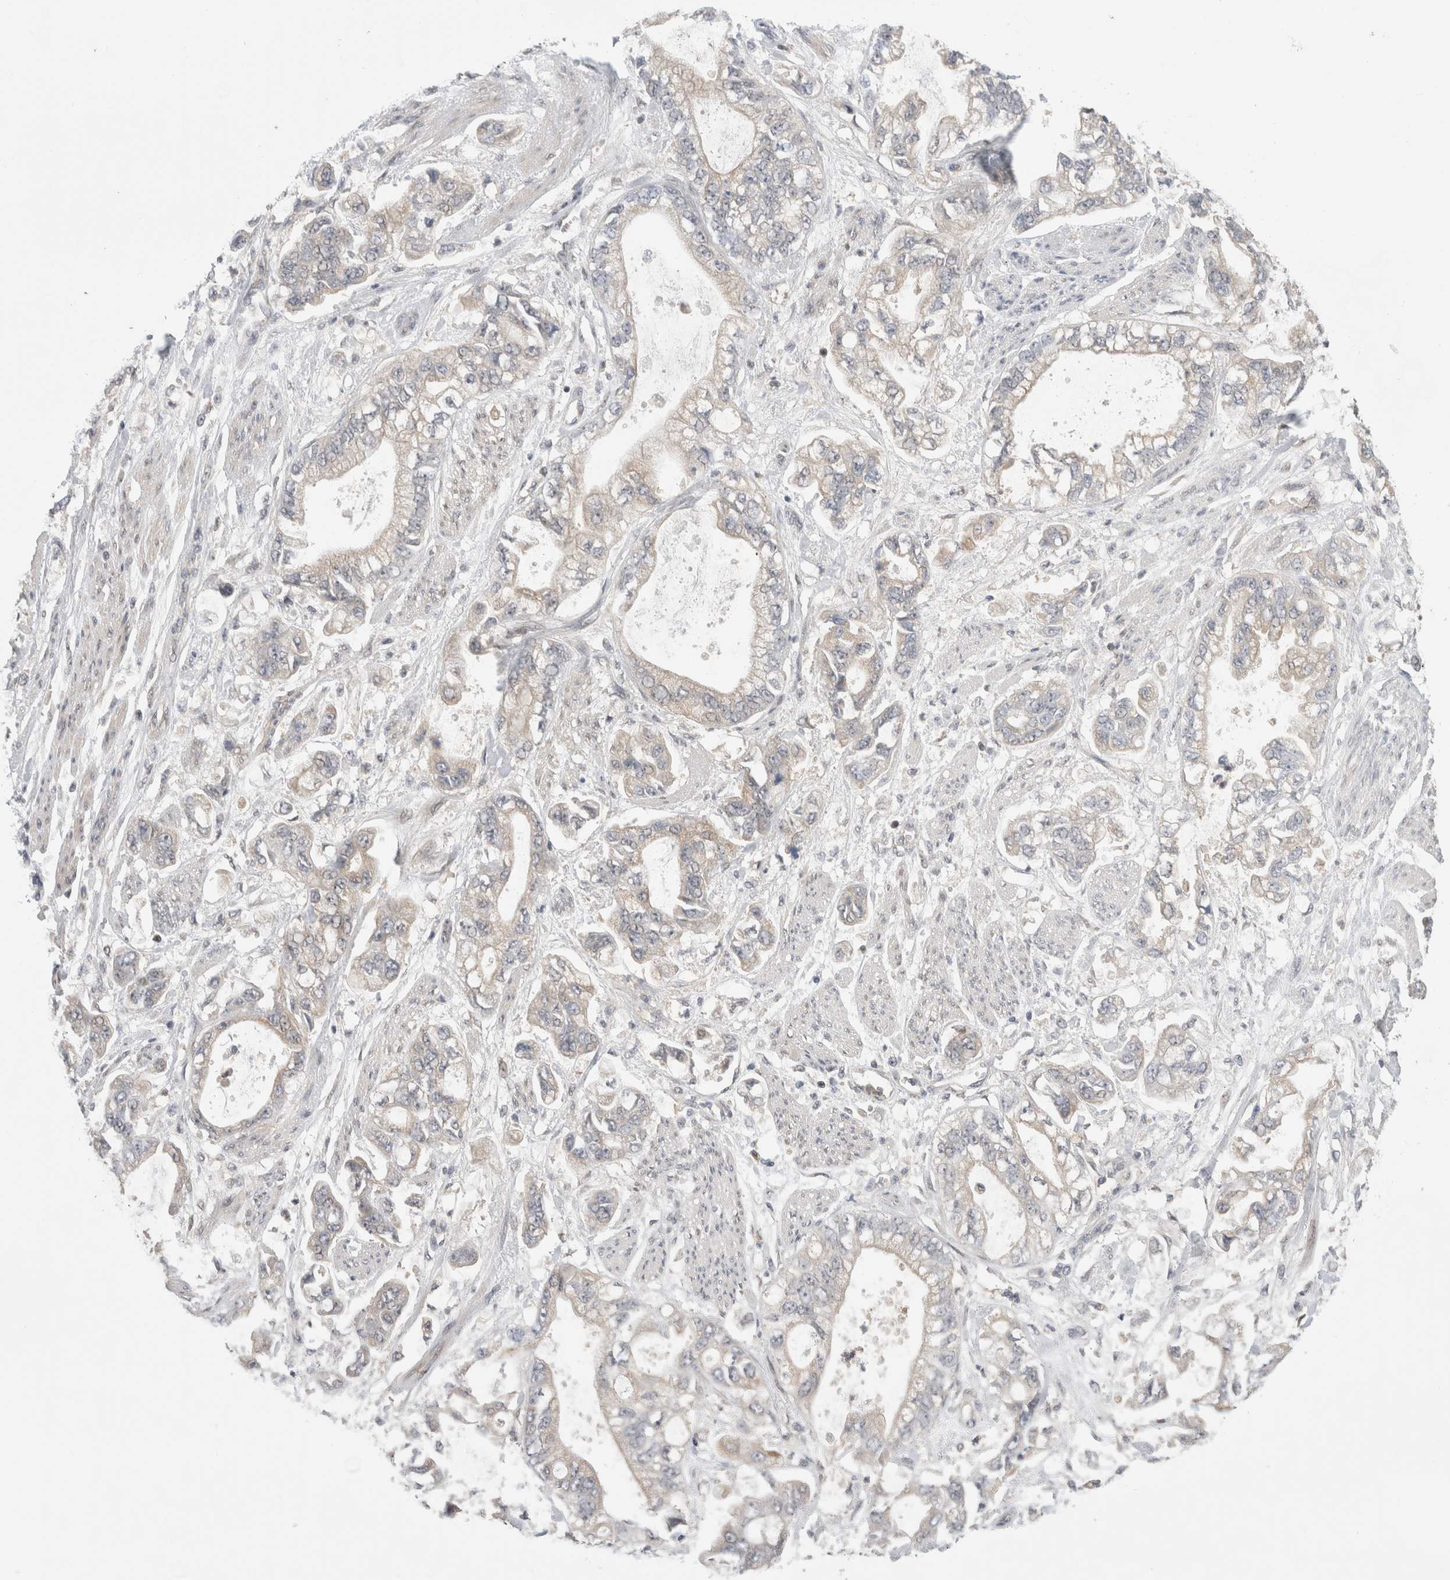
{"staining": {"intensity": "weak", "quantity": "<25%", "location": "cytoplasmic/membranous"}, "tissue": "stomach cancer", "cell_type": "Tumor cells", "image_type": "cancer", "snomed": [{"axis": "morphology", "description": "Normal tissue, NOS"}, {"axis": "morphology", "description": "Adenocarcinoma, NOS"}, {"axis": "topography", "description": "Stomach"}], "caption": "A high-resolution histopathology image shows immunohistochemistry staining of adenocarcinoma (stomach), which reveals no significant positivity in tumor cells.", "gene": "NFKB1", "patient": {"sex": "male", "age": 62}}